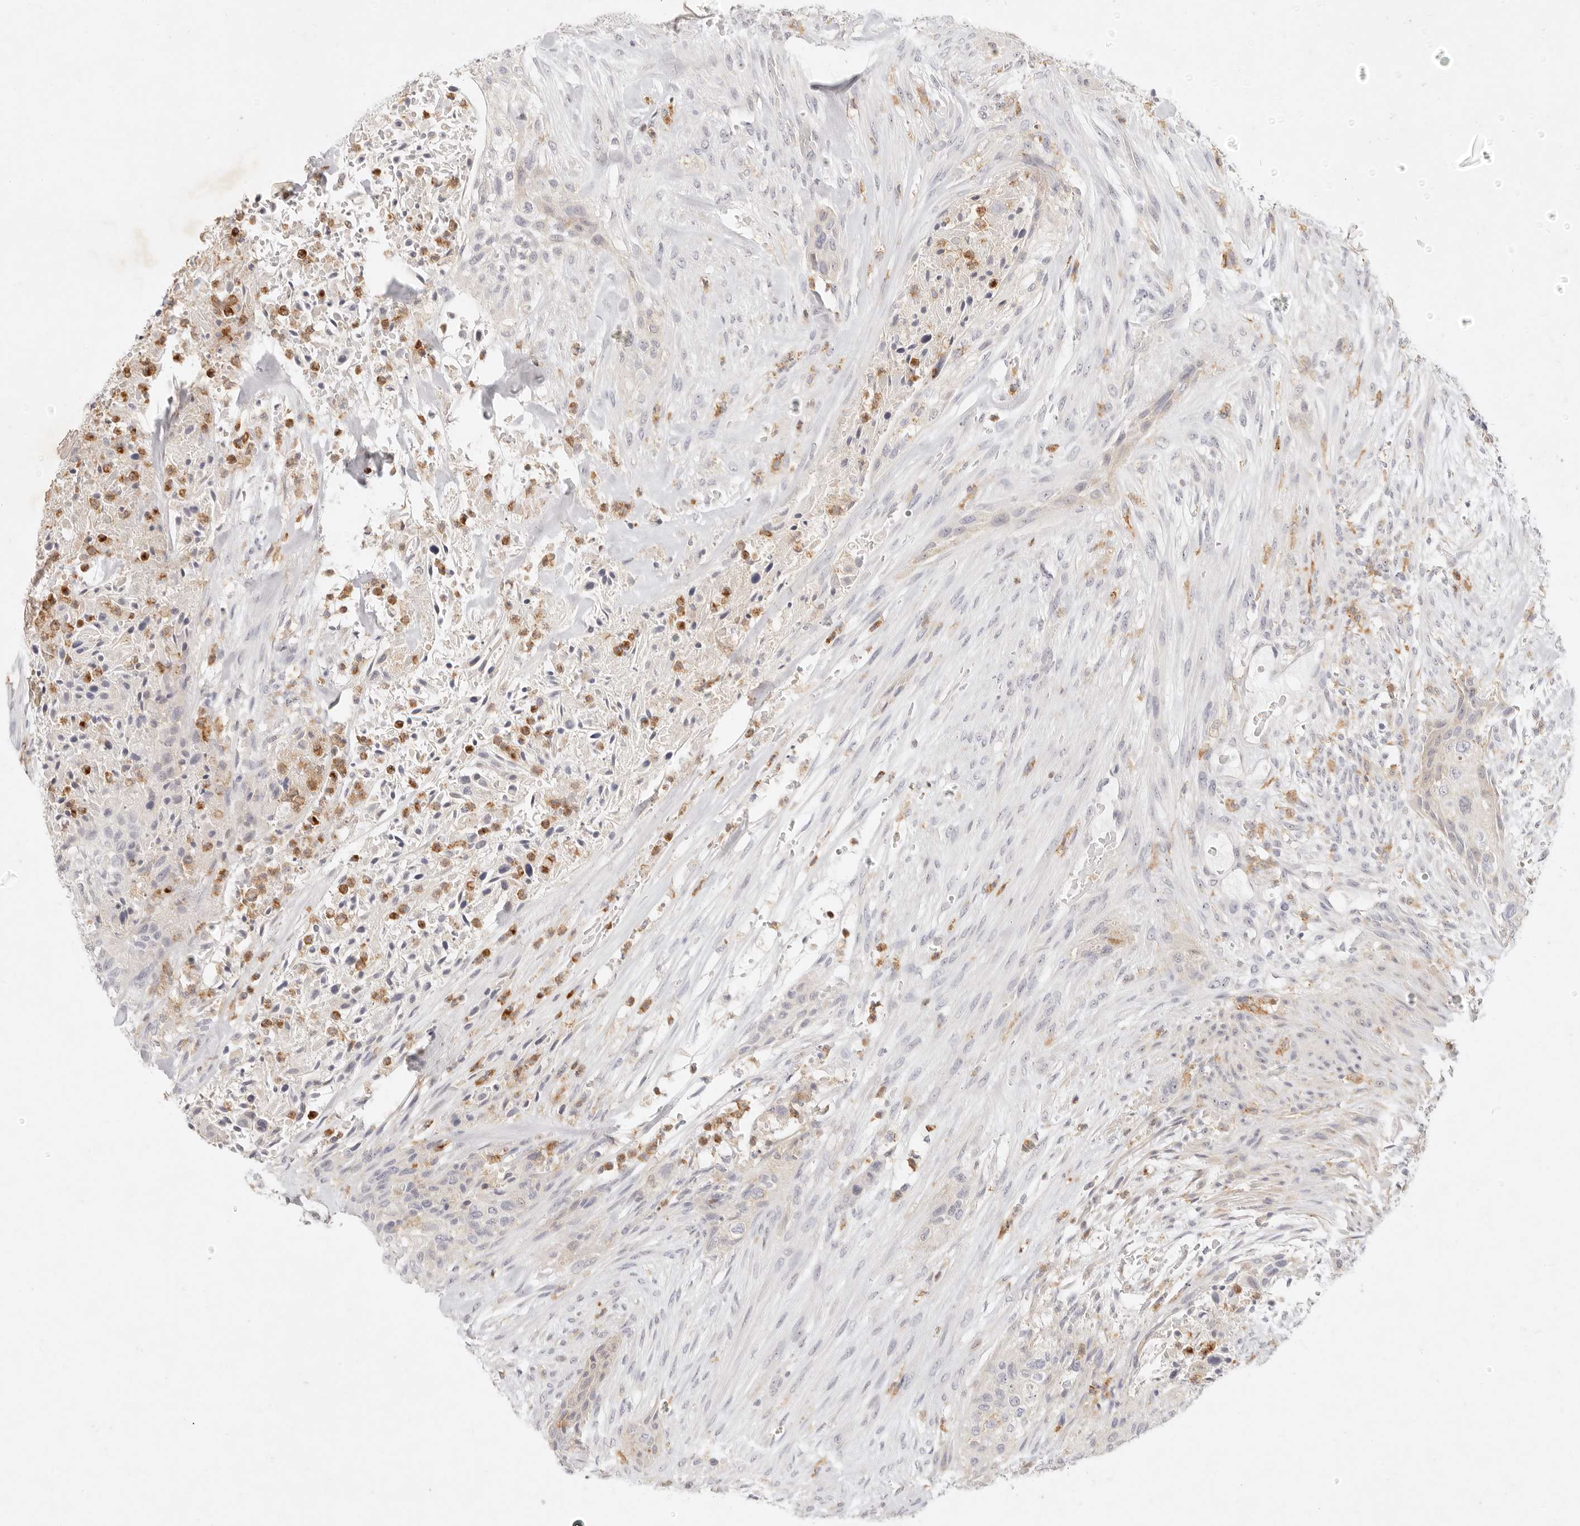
{"staining": {"intensity": "negative", "quantity": "none", "location": "none"}, "tissue": "urothelial cancer", "cell_type": "Tumor cells", "image_type": "cancer", "snomed": [{"axis": "morphology", "description": "Urothelial carcinoma, High grade"}, {"axis": "topography", "description": "Urinary bladder"}], "caption": "High power microscopy photomicrograph of an immunohistochemistry (IHC) photomicrograph of urothelial cancer, revealing no significant positivity in tumor cells.", "gene": "GPR84", "patient": {"sex": "male", "age": 35}}